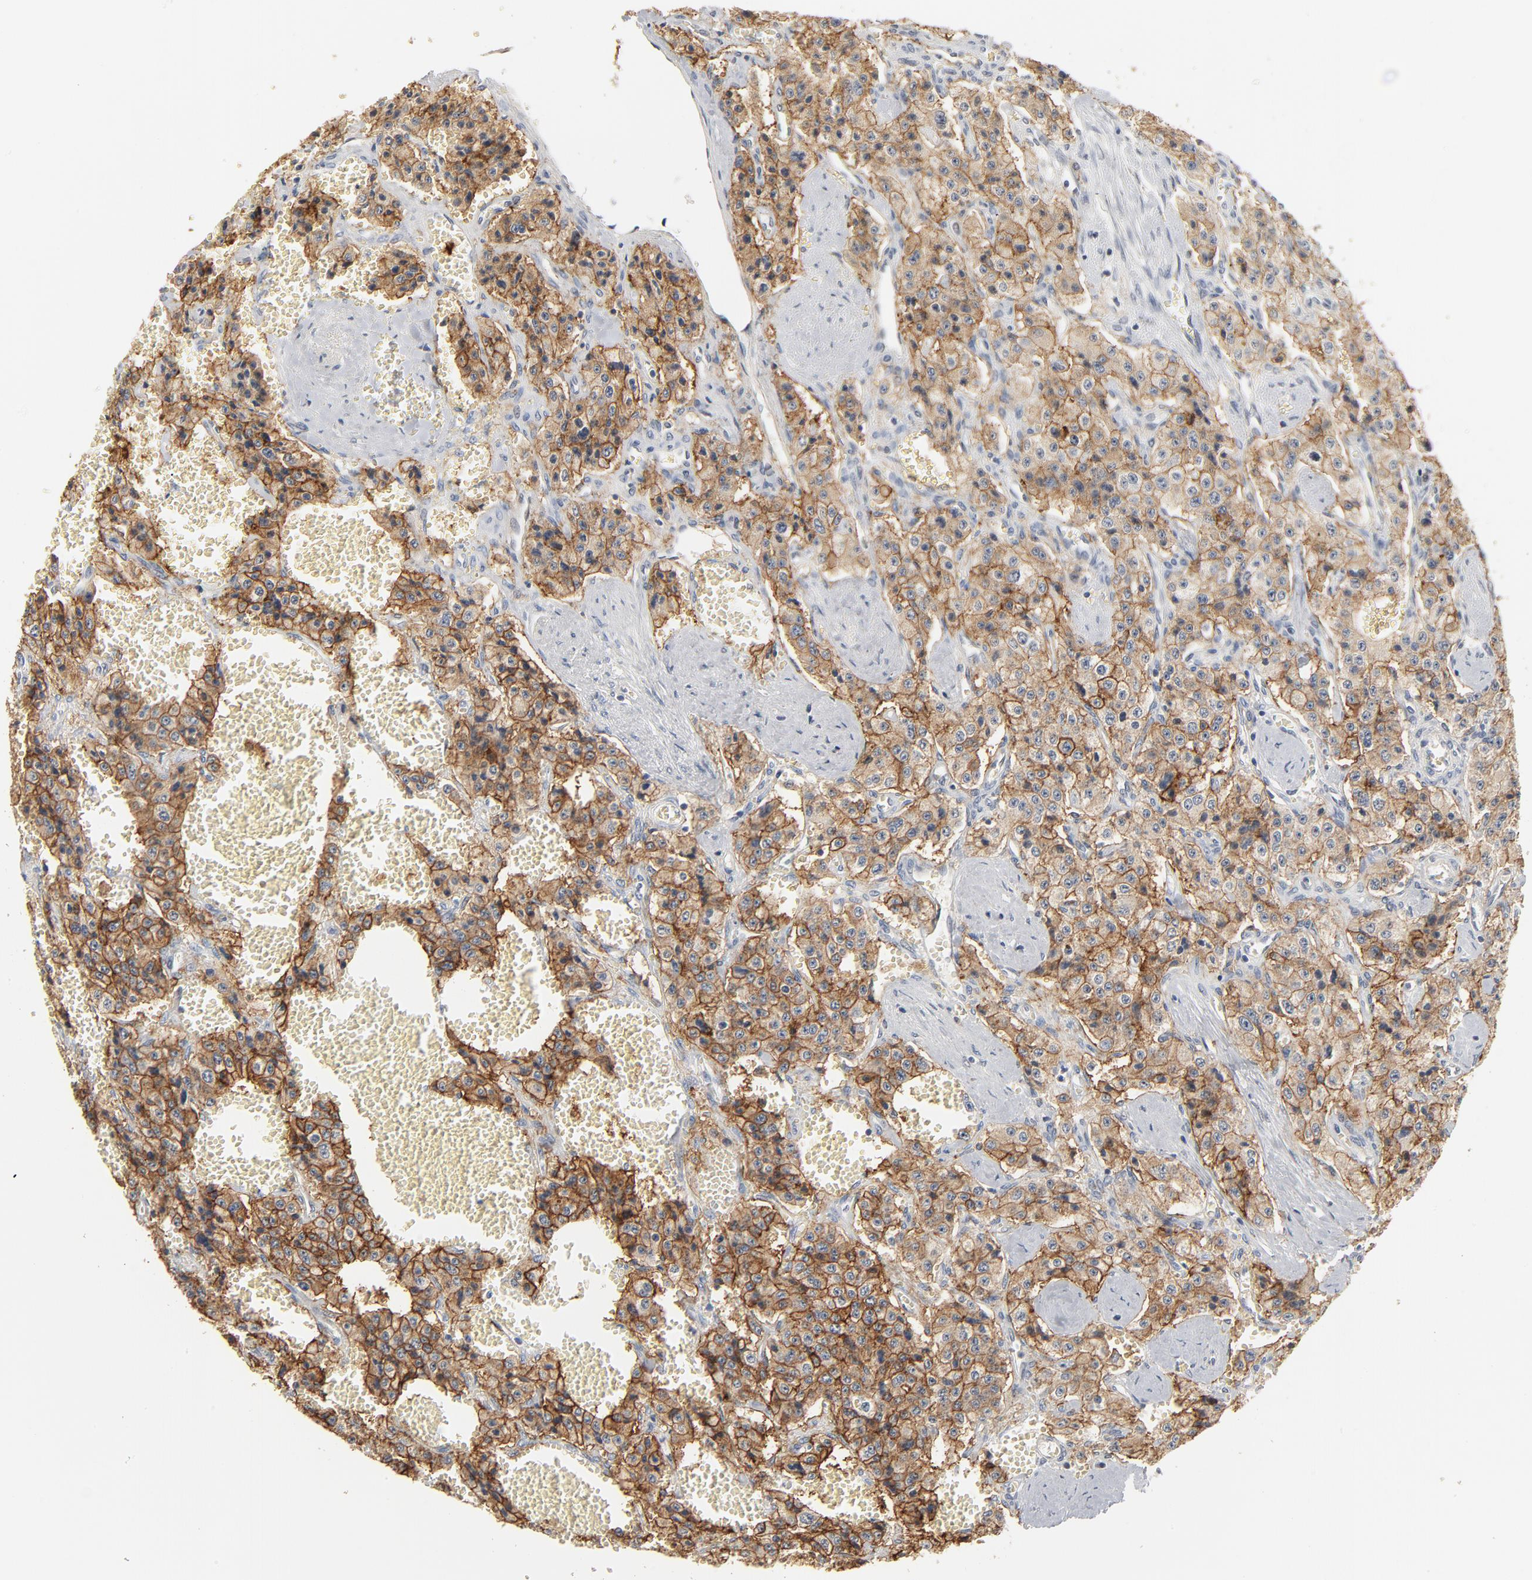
{"staining": {"intensity": "moderate", "quantity": ">75%", "location": "cytoplasmic/membranous"}, "tissue": "carcinoid", "cell_type": "Tumor cells", "image_type": "cancer", "snomed": [{"axis": "morphology", "description": "Carcinoid, malignant, NOS"}, {"axis": "topography", "description": "Small intestine"}], "caption": "Protein expression analysis of human carcinoid reveals moderate cytoplasmic/membranous expression in about >75% of tumor cells.", "gene": "EPCAM", "patient": {"sex": "male", "age": 52}}